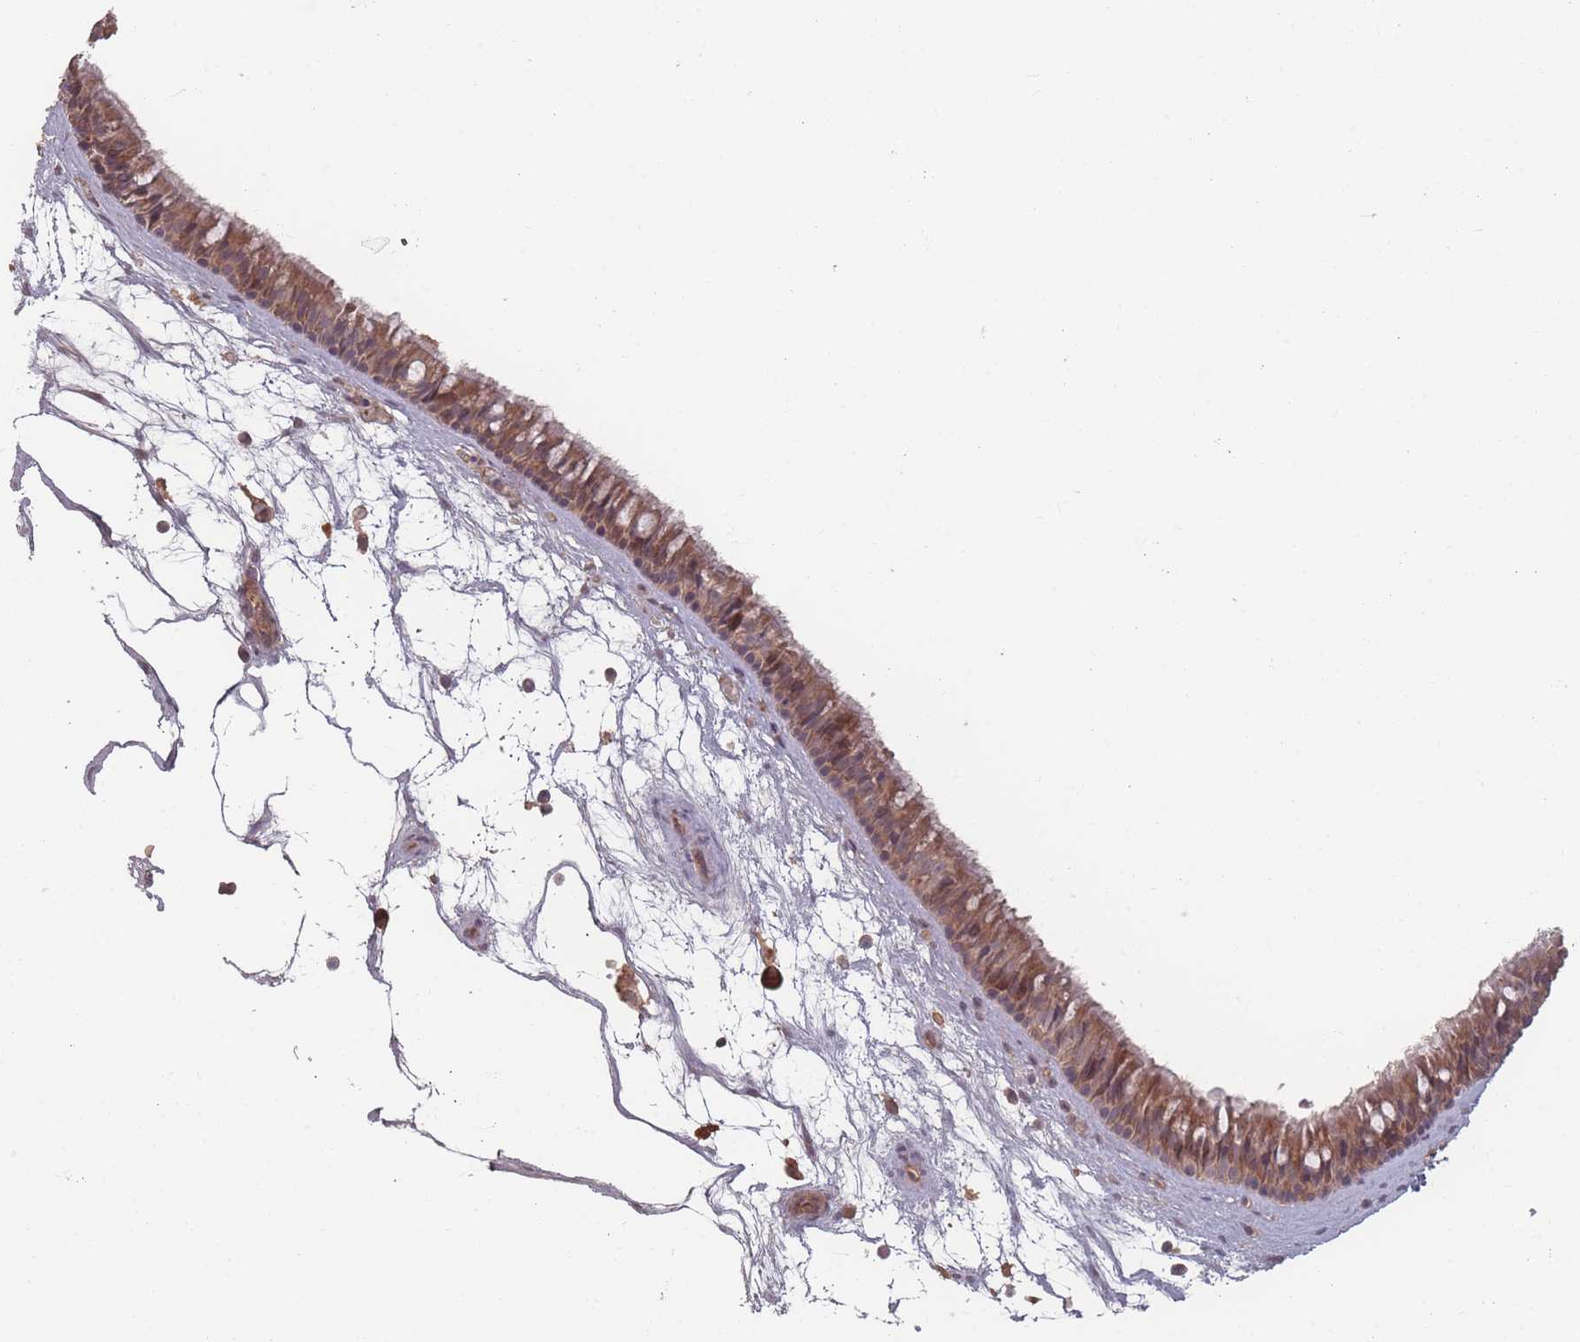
{"staining": {"intensity": "moderate", "quantity": ">75%", "location": "cytoplasmic/membranous"}, "tissue": "nasopharynx", "cell_type": "Respiratory epithelial cells", "image_type": "normal", "snomed": [{"axis": "morphology", "description": "Normal tissue, NOS"}, {"axis": "topography", "description": "Nasopharynx"}], "caption": "Approximately >75% of respiratory epithelial cells in unremarkable human nasopharynx reveal moderate cytoplasmic/membranous protein expression as visualized by brown immunohistochemical staining.", "gene": "HAGH", "patient": {"sex": "male", "age": 64}}